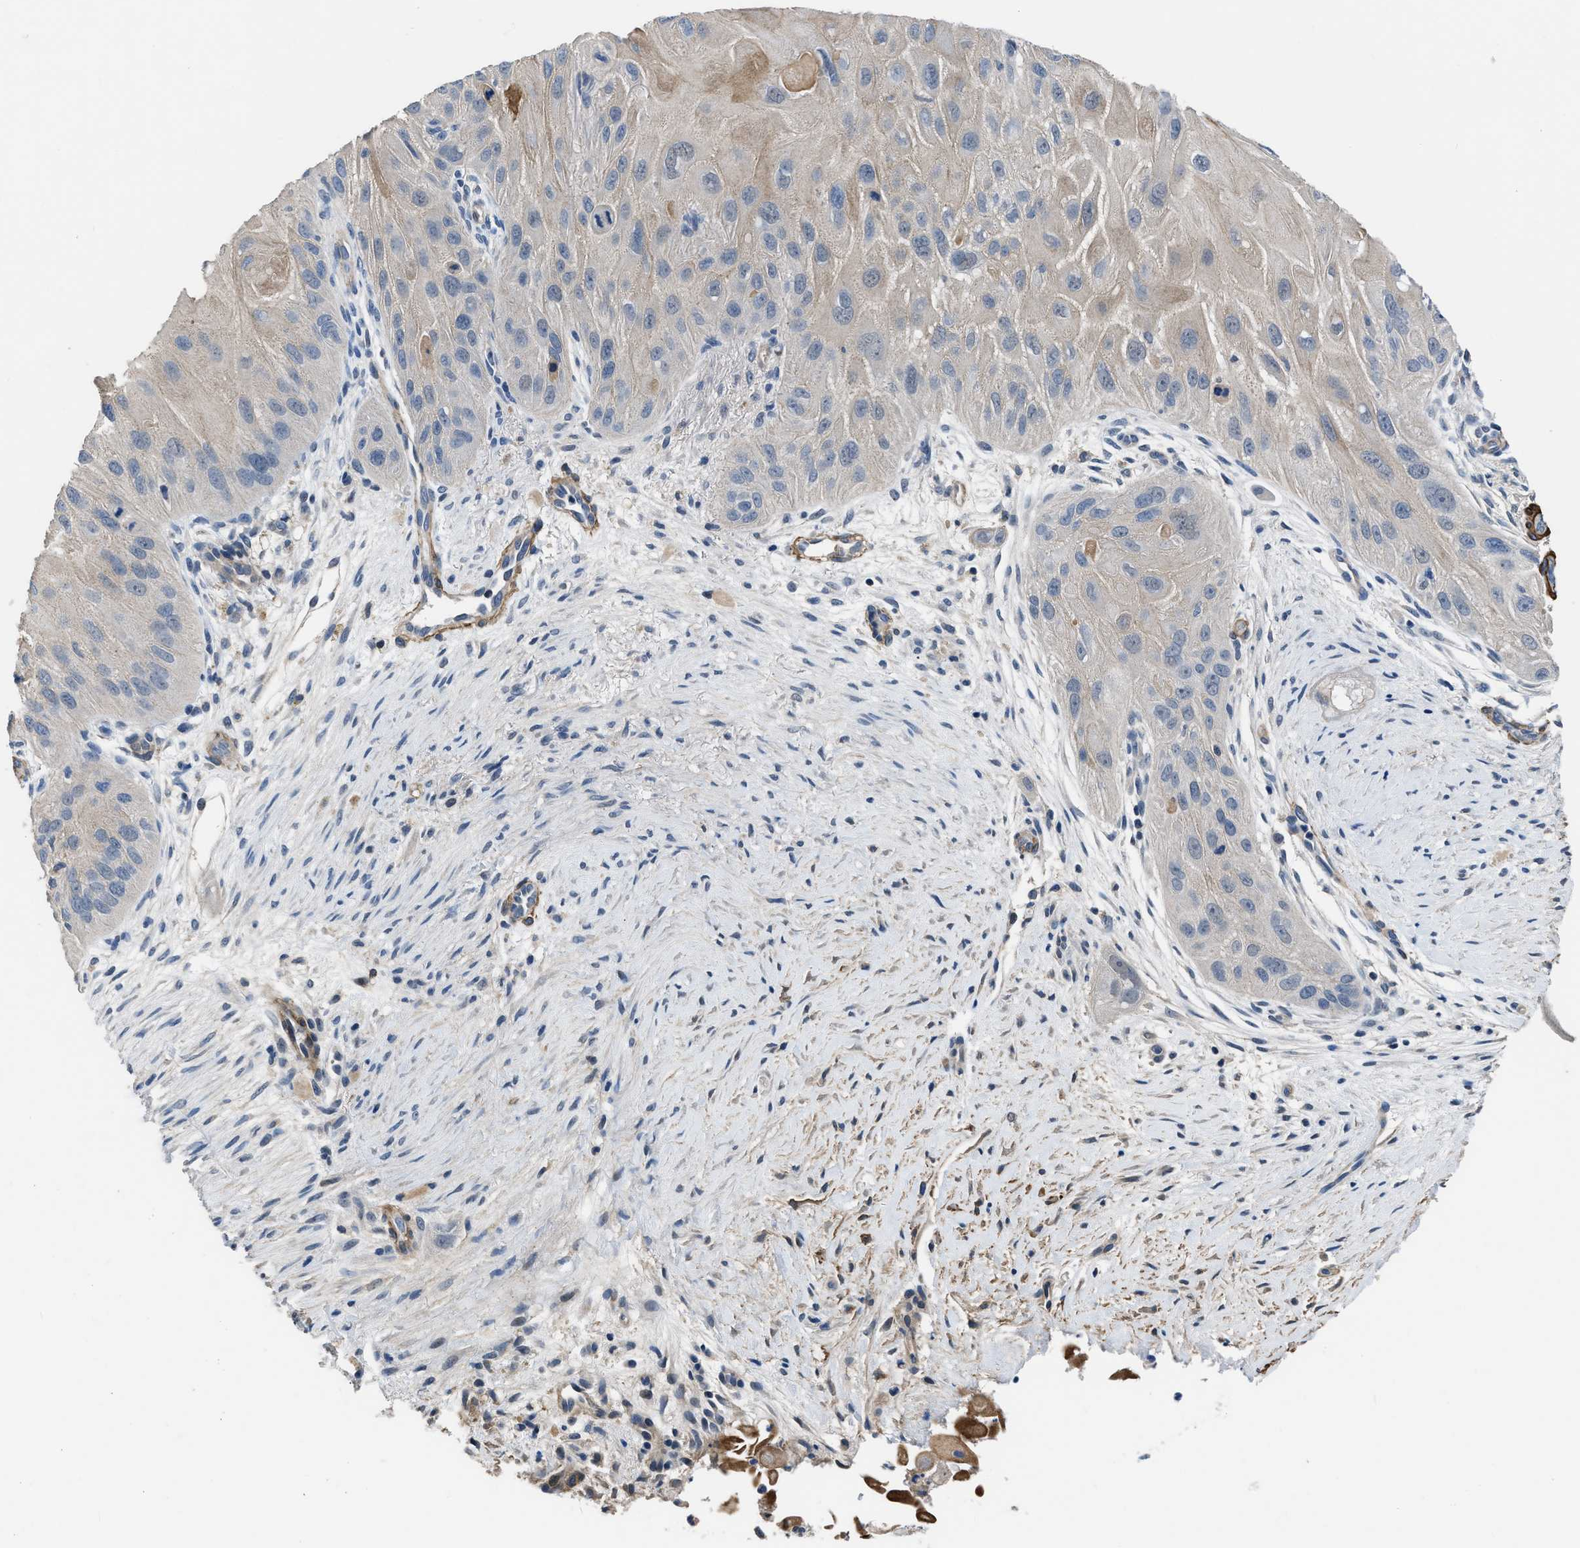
{"staining": {"intensity": "negative", "quantity": "none", "location": "none"}, "tissue": "skin cancer", "cell_type": "Tumor cells", "image_type": "cancer", "snomed": [{"axis": "morphology", "description": "Squamous cell carcinoma, NOS"}, {"axis": "topography", "description": "Skin"}], "caption": "IHC micrograph of human skin cancer stained for a protein (brown), which reveals no expression in tumor cells.", "gene": "LANCL2", "patient": {"sex": "female", "age": 77}}